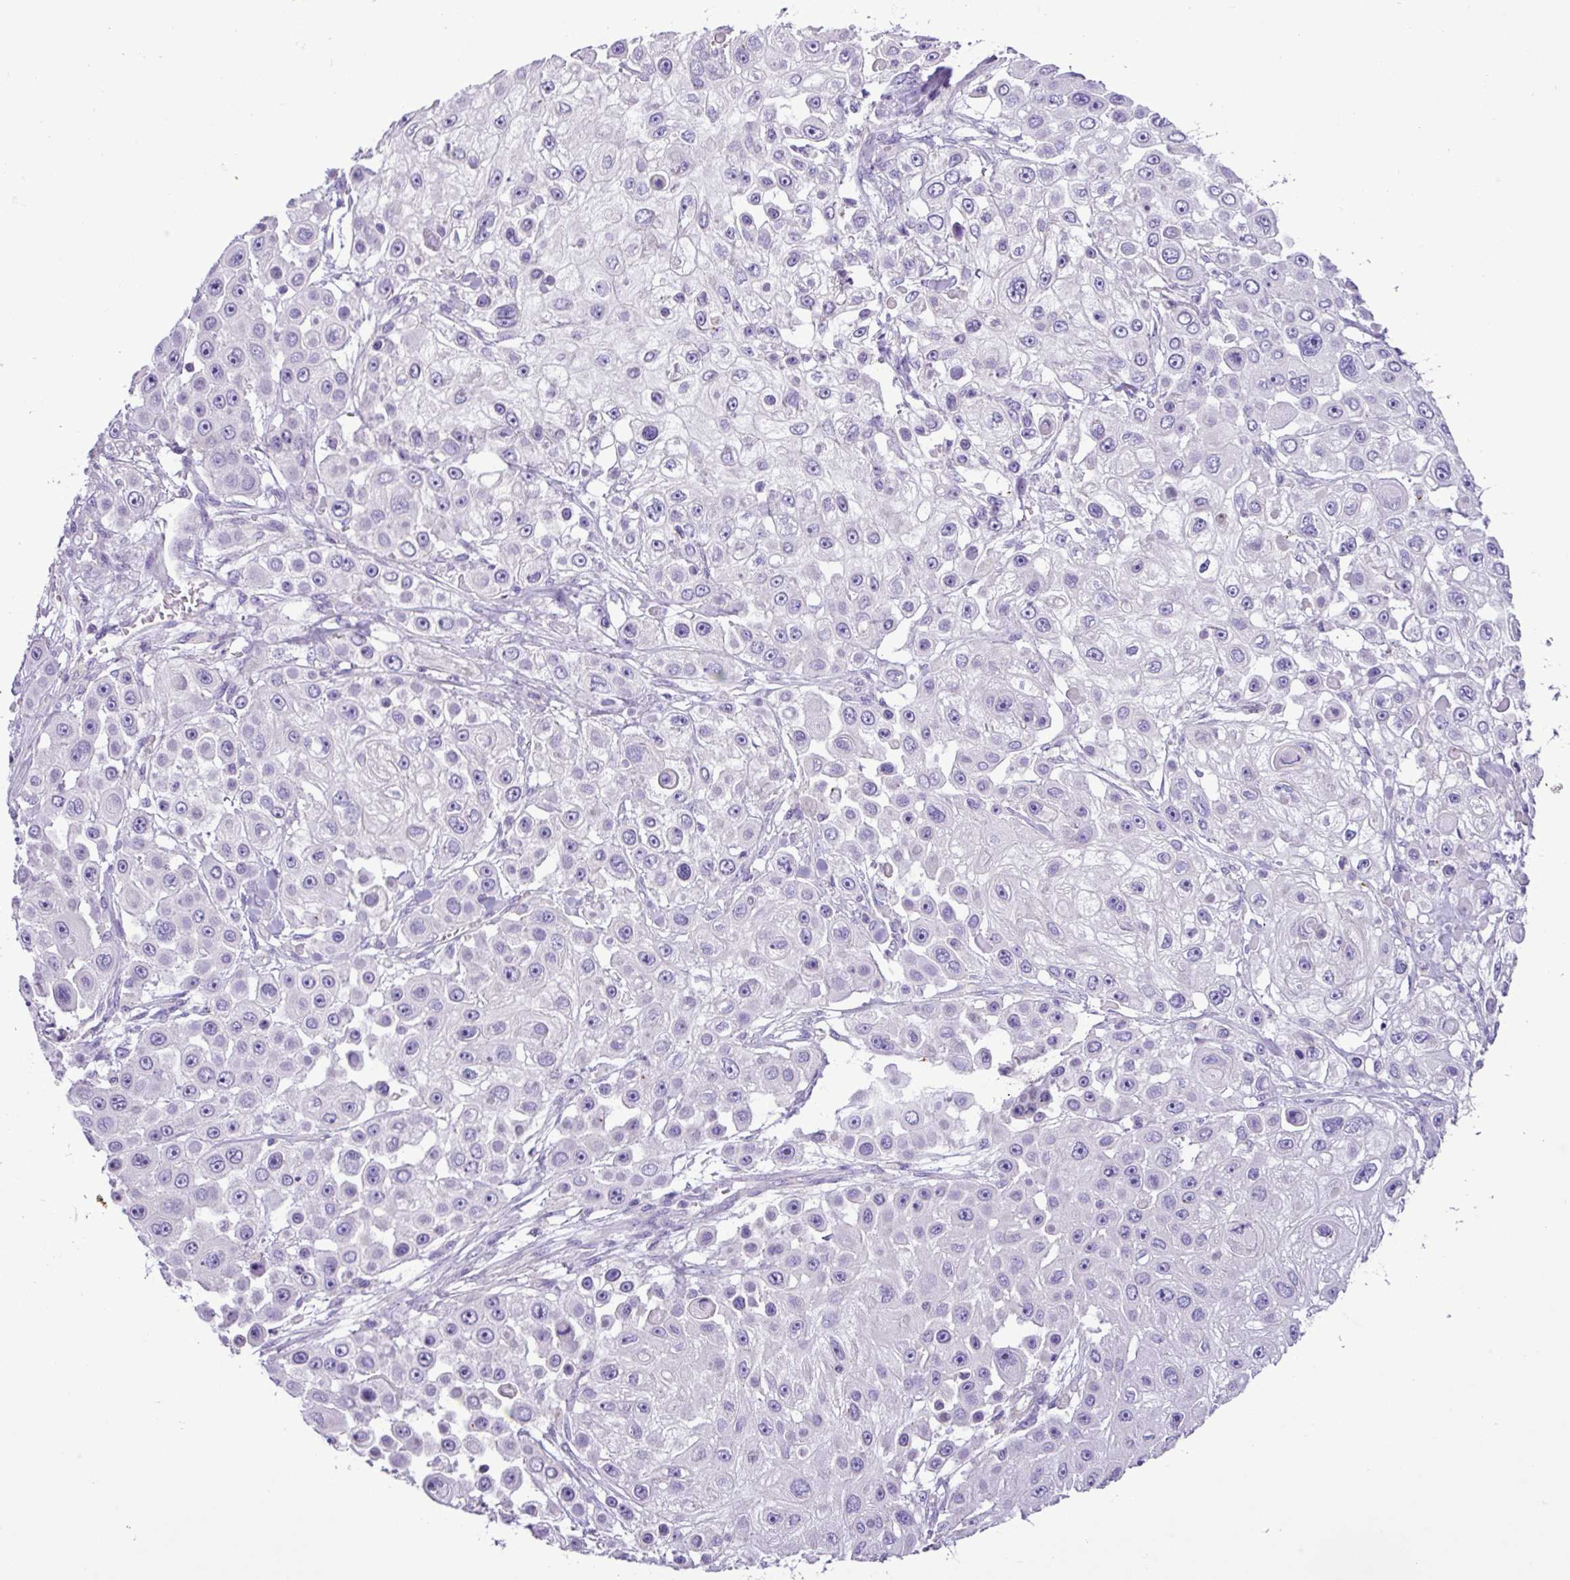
{"staining": {"intensity": "negative", "quantity": "none", "location": "none"}, "tissue": "skin cancer", "cell_type": "Tumor cells", "image_type": "cancer", "snomed": [{"axis": "morphology", "description": "Squamous cell carcinoma, NOS"}, {"axis": "topography", "description": "Skin"}], "caption": "An immunohistochemistry micrograph of skin cancer is shown. There is no staining in tumor cells of skin cancer.", "gene": "ZNF334", "patient": {"sex": "male", "age": 67}}